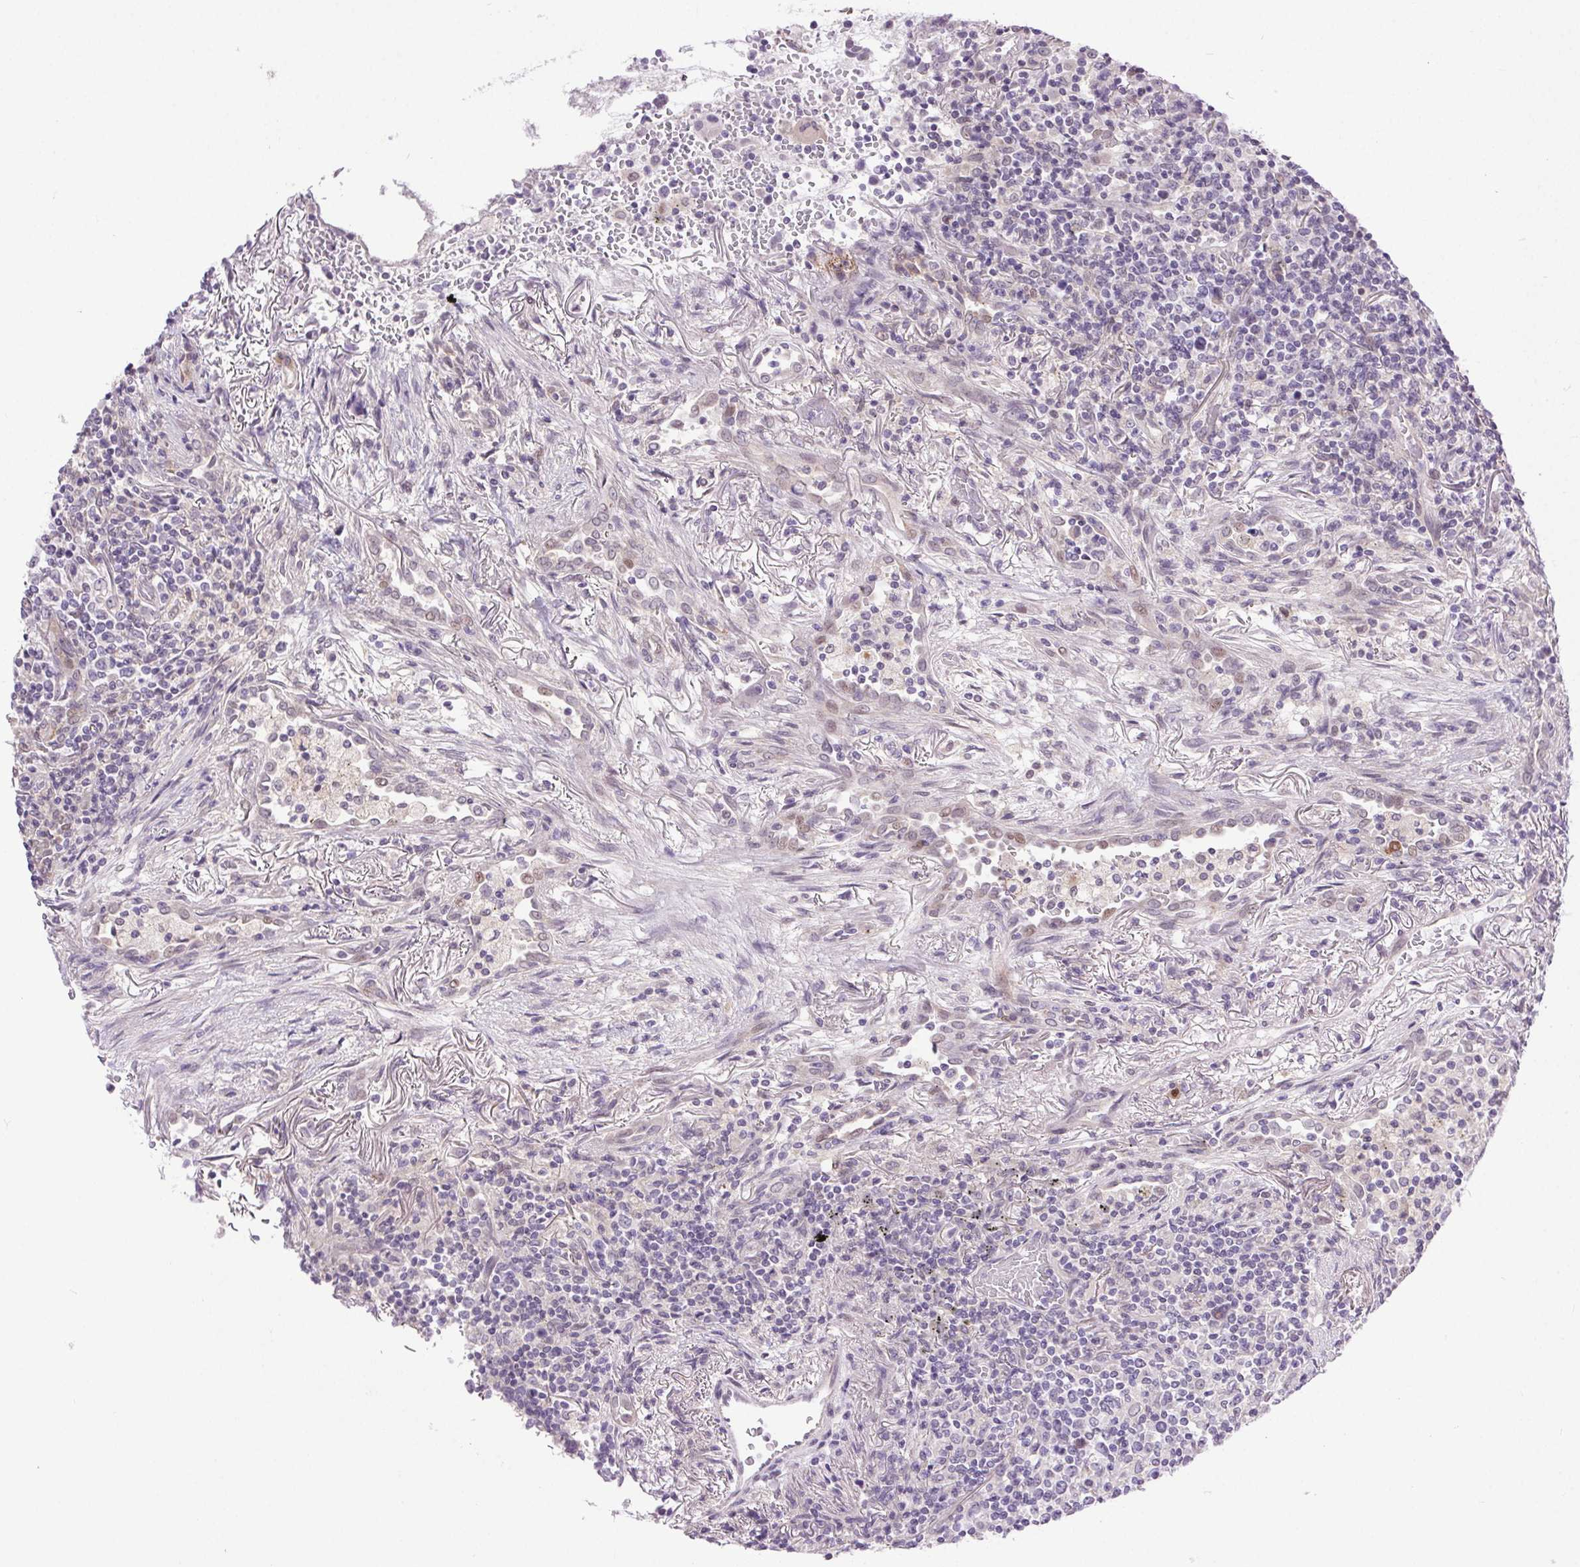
{"staining": {"intensity": "negative", "quantity": "none", "location": "none"}, "tissue": "lymphoma", "cell_type": "Tumor cells", "image_type": "cancer", "snomed": [{"axis": "morphology", "description": "Malignant lymphoma, non-Hodgkin's type, High grade"}, {"axis": "topography", "description": "Lung"}], "caption": "Tumor cells show no significant protein expression in lymphoma. Brightfield microscopy of IHC stained with DAB (3,3'-diaminobenzidine) (brown) and hematoxylin (blue), captured at high magnification.", "gene": "SYT11", "patient": {"sex": "male", "age": 79}}